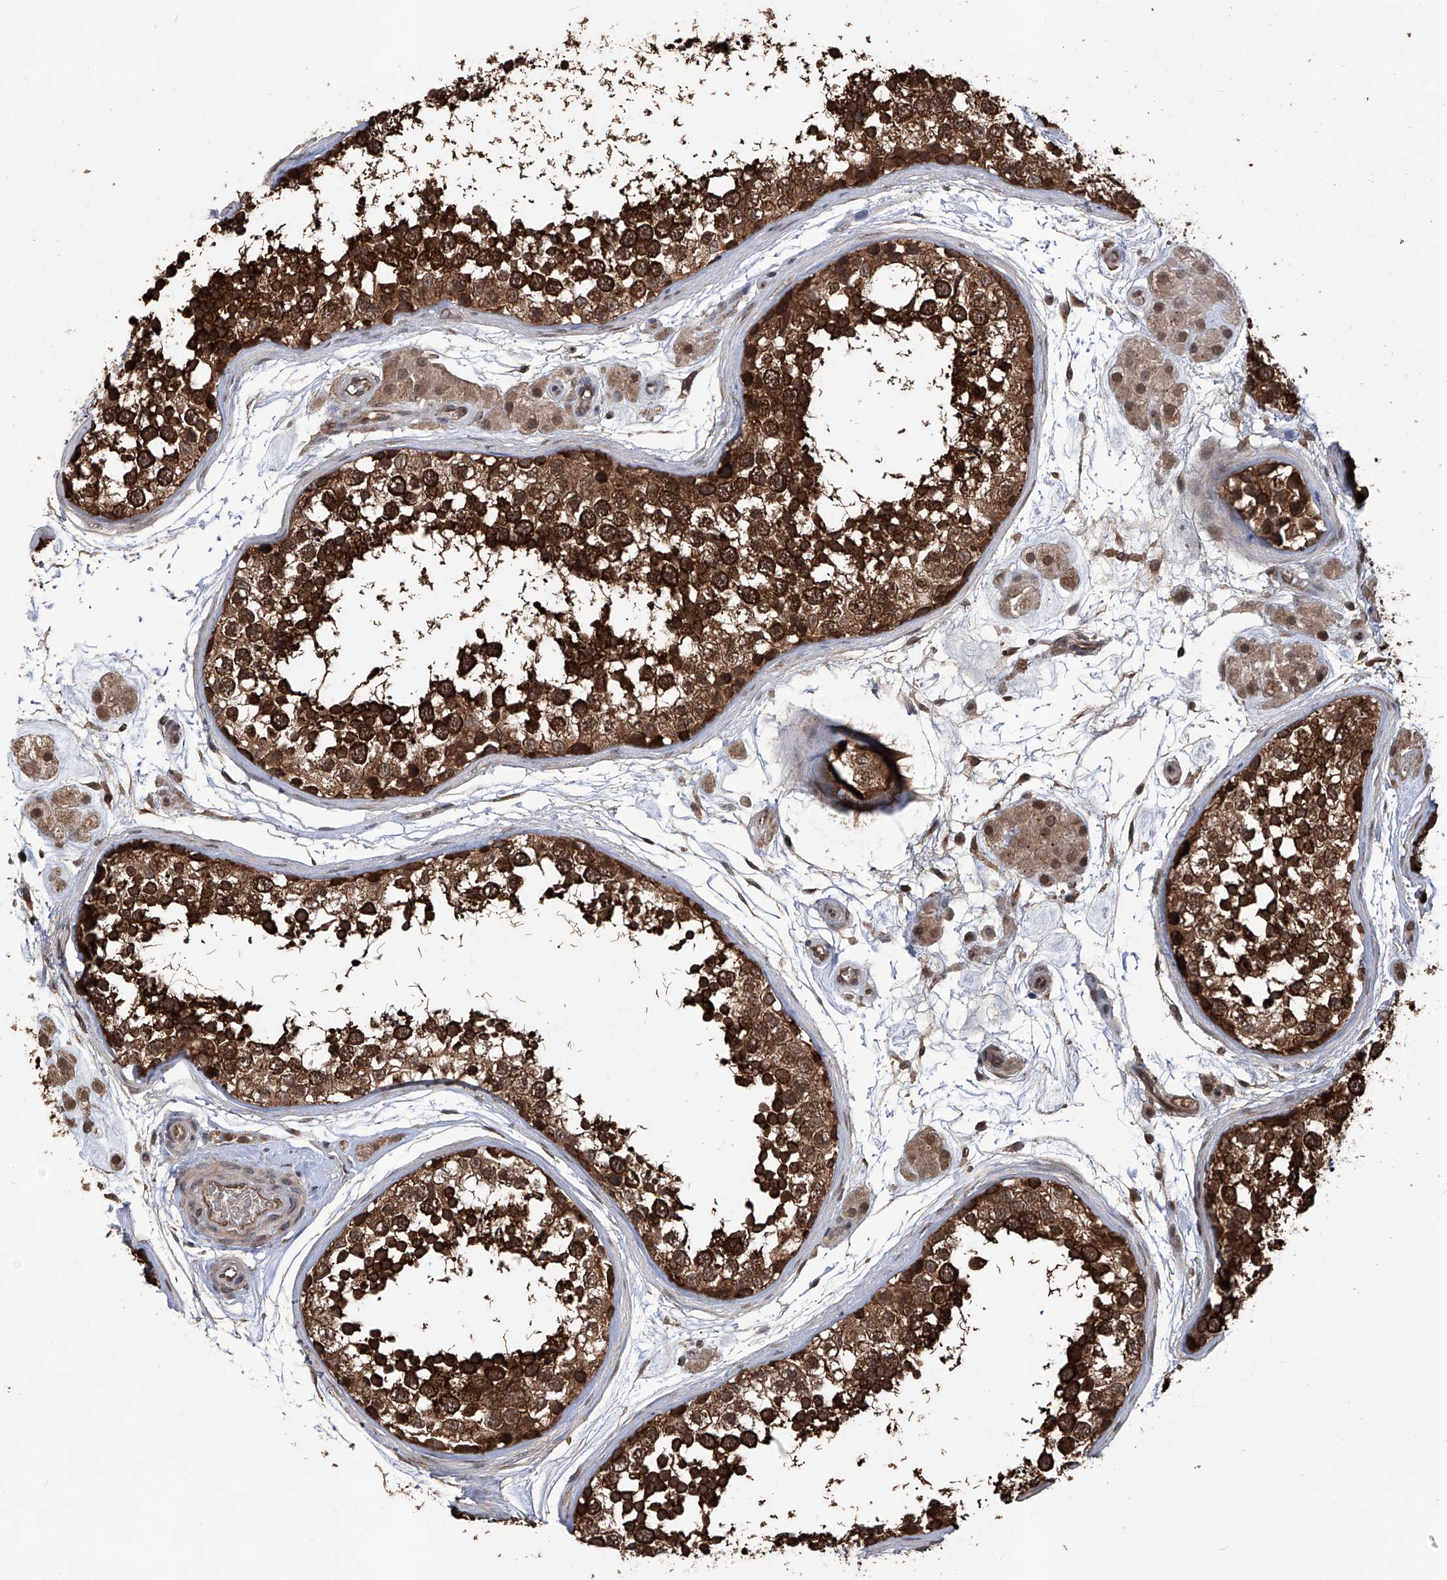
{"staining": {"intensity": "strong", "quantity": ">75%", "location": "cytoplasmic/membranous"}, "tissue": "testis", "cell_type": "Cells in seminiferous ducts", "image_type": "normal", "snomed": [{"axis": "morphology", "description": "Normal tissue, NOS"}, {"axis": "topography", "description": "Testis"}], "caption": "Immunohistochemical staining of benign testis exhibits strong cytoplasmic/membranous protein staining in approximately >75% of cells in seminiferous ducts.", "gene": "LYSMD4", "patient": {"sex": "male", "age": 56}}